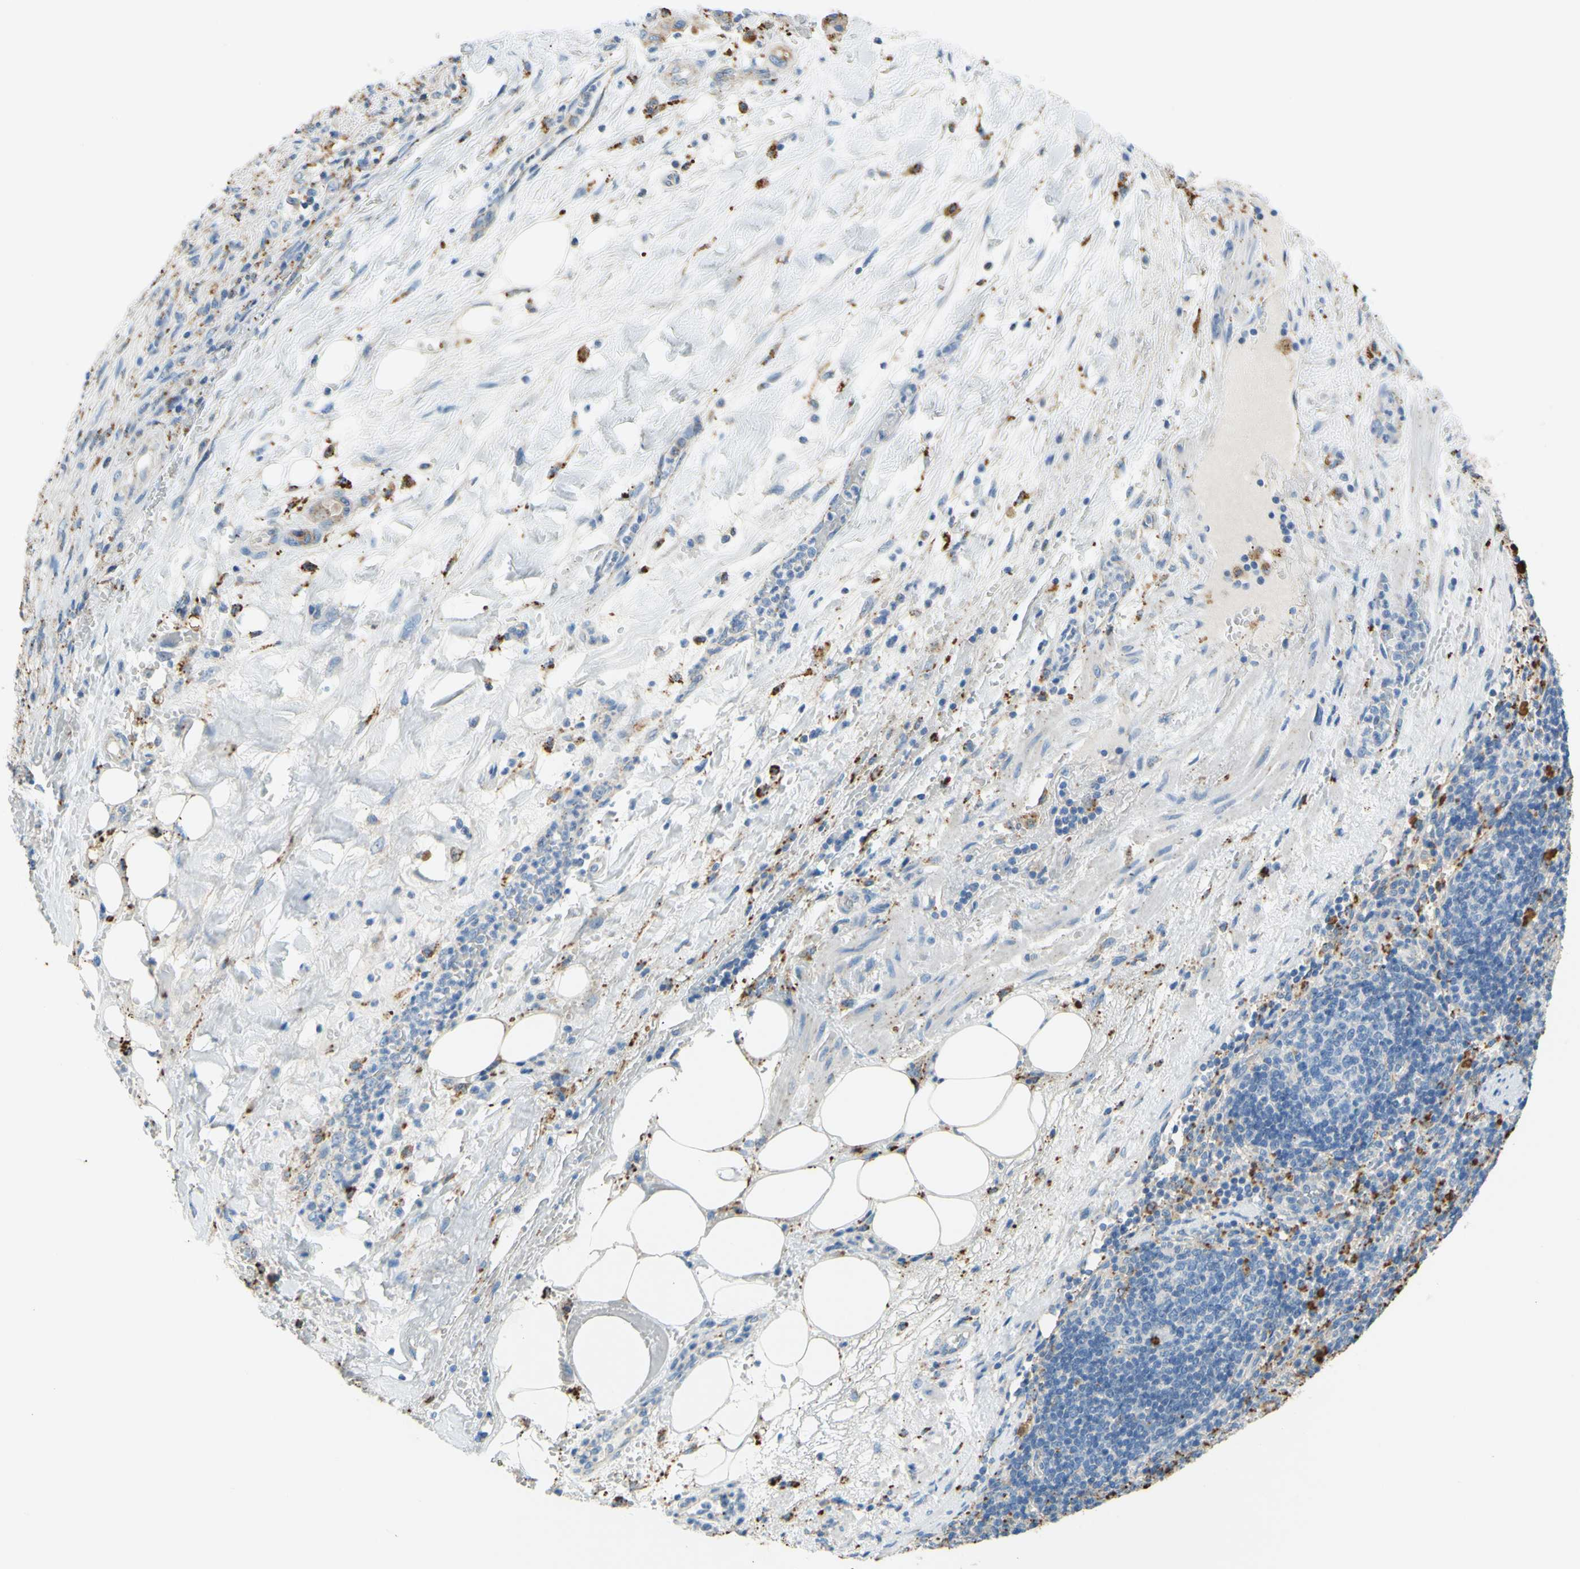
{"staining": {"intensity": "moderate", "quantity": ">75%", "location": "cytoplasmic/membranous"}, "tissue": "liver cancer", "cell_type": "Tumor cells", "image_type": "cancer", "snomed": [{"axis": "morphology", "description": "Cholangiocarcinoma"}, {"axis": "topography", "description": "Liver"}], "caption": "Cholangiocarcinoma (liver) stained with immunohistochemistry demonstrates moderate cytoplasmic/membranous positivity in about >75% of tumor cells.", "gene": "CTSD", "patient": {"sex": "female", "age": 61}}